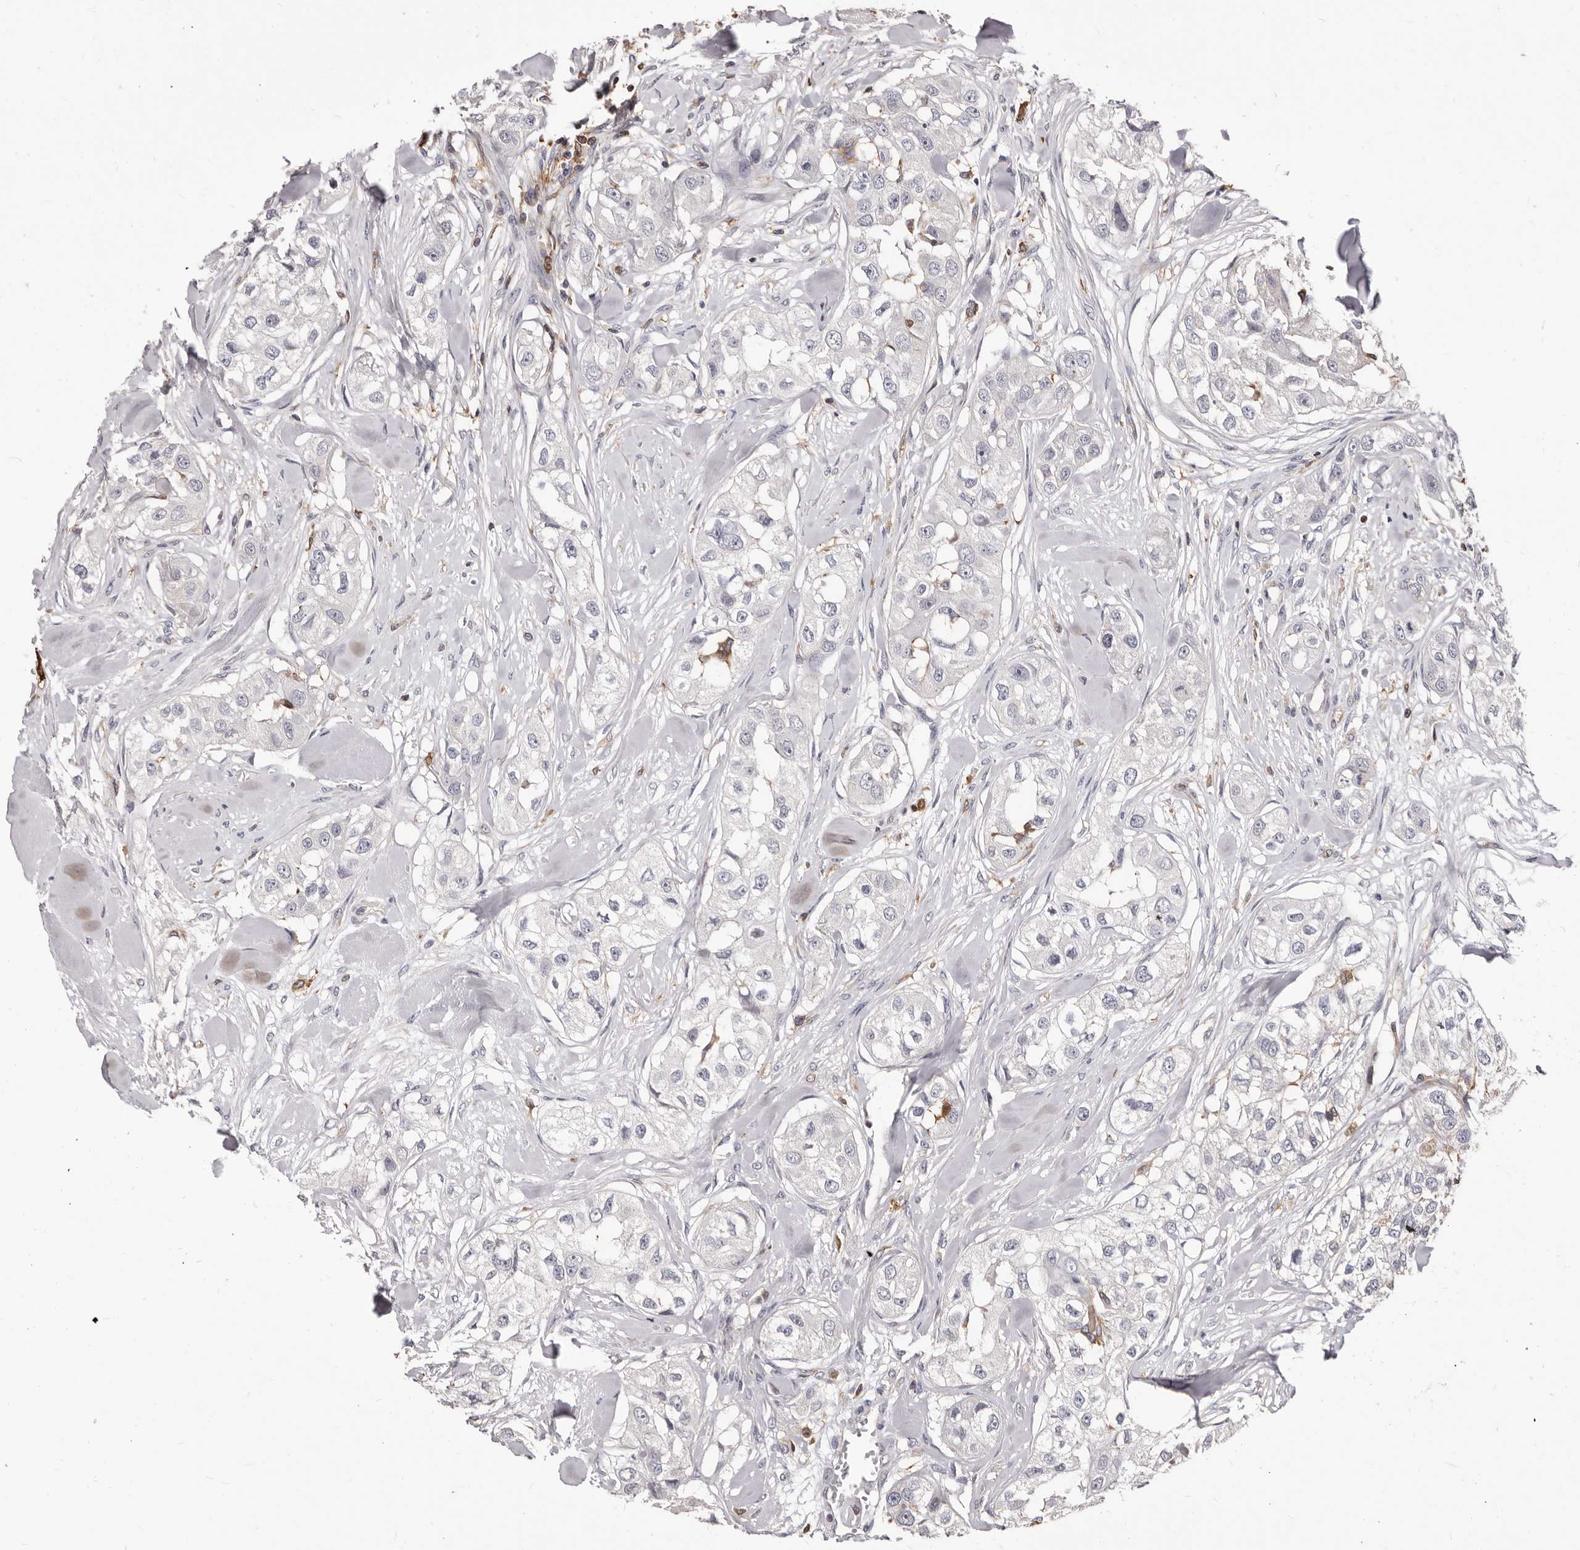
{"staining": {"intensity": "negative", "quantity": "none", "location": "none"}, "tissue": "head and neck cancer", "cell_type": "Tumor cells", "image_type": "cancer", "snomed": [{"axis": "morphology", "description": "Normal tissue, NOS"}, {"axis": "morphology", "description": "Squamous cell carcinoma, NOS"}, {"axis": "topography", "description": "Skeletal muscle"}, {"axis": "topography", "description": "Head-Neck"}], "caption": "An IHC photomicrograph of head and neck cancer is shown. There is no staining in tumor cells of head and neck cancer. (DAB IHC with hematoxylin counter stain).", "gene": "NIBAN1", "patient": {"sex": "male", "age": 51}}